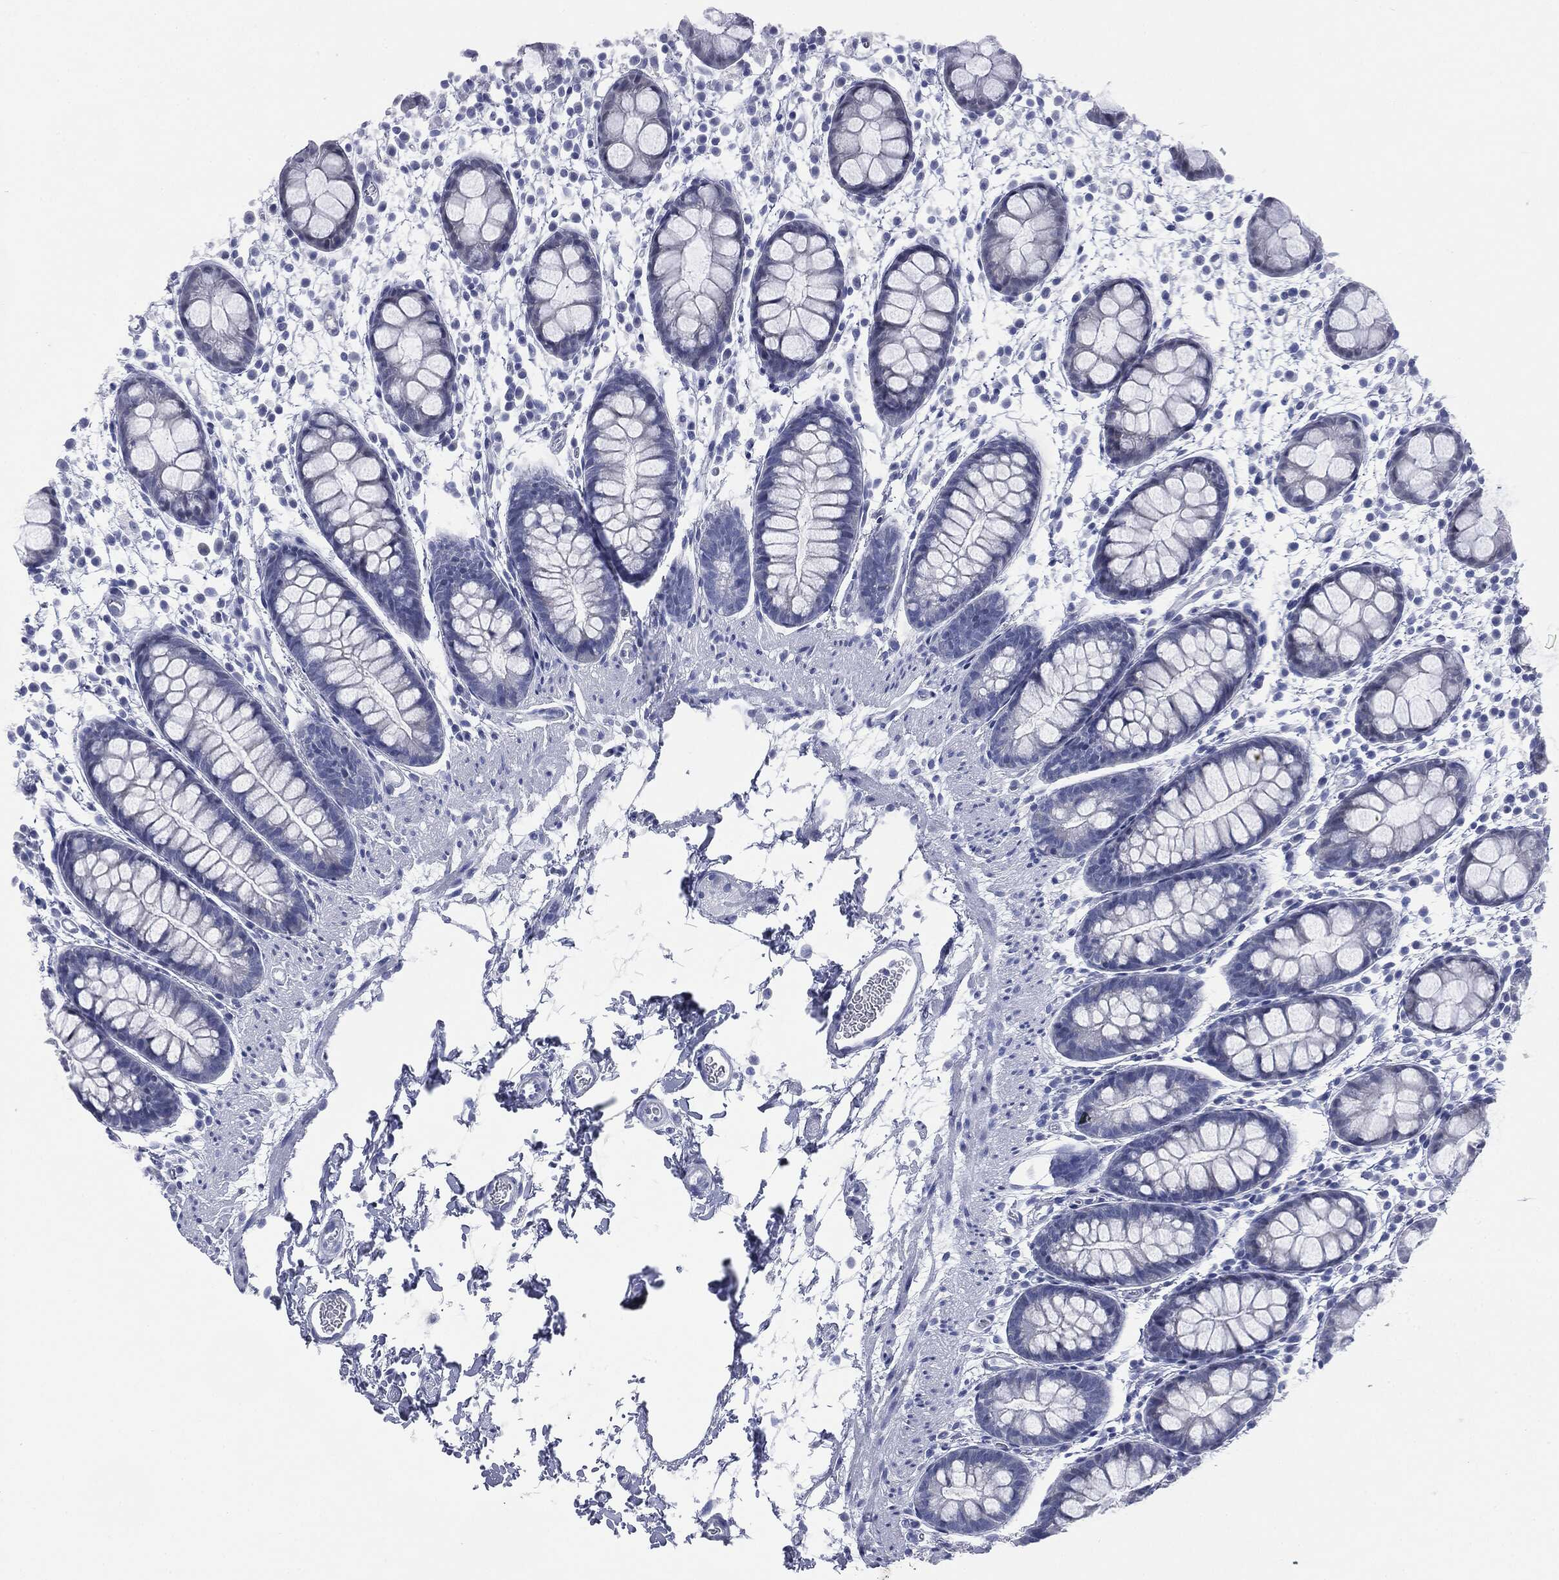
{"staining": {"intensity": "negative", "quantity": "none", "location": "none"}, "tissue": "rectum", "cell_type": "Glandular cells", "image_type": "normal", "snomed": [{"axis": "morphology", "description": "Normal tissue, NOS"}, {"axis": "topography", "description": "Rectum"}], "caption": "Immunohistochemistry (IHC) of unremarkable human rectum exhibits no expression in glandular cells. (DAB IHC with hematoxylin counter stain).", "gene": "ATP2A1", "patient": {"sex": "male", "age": 57}}